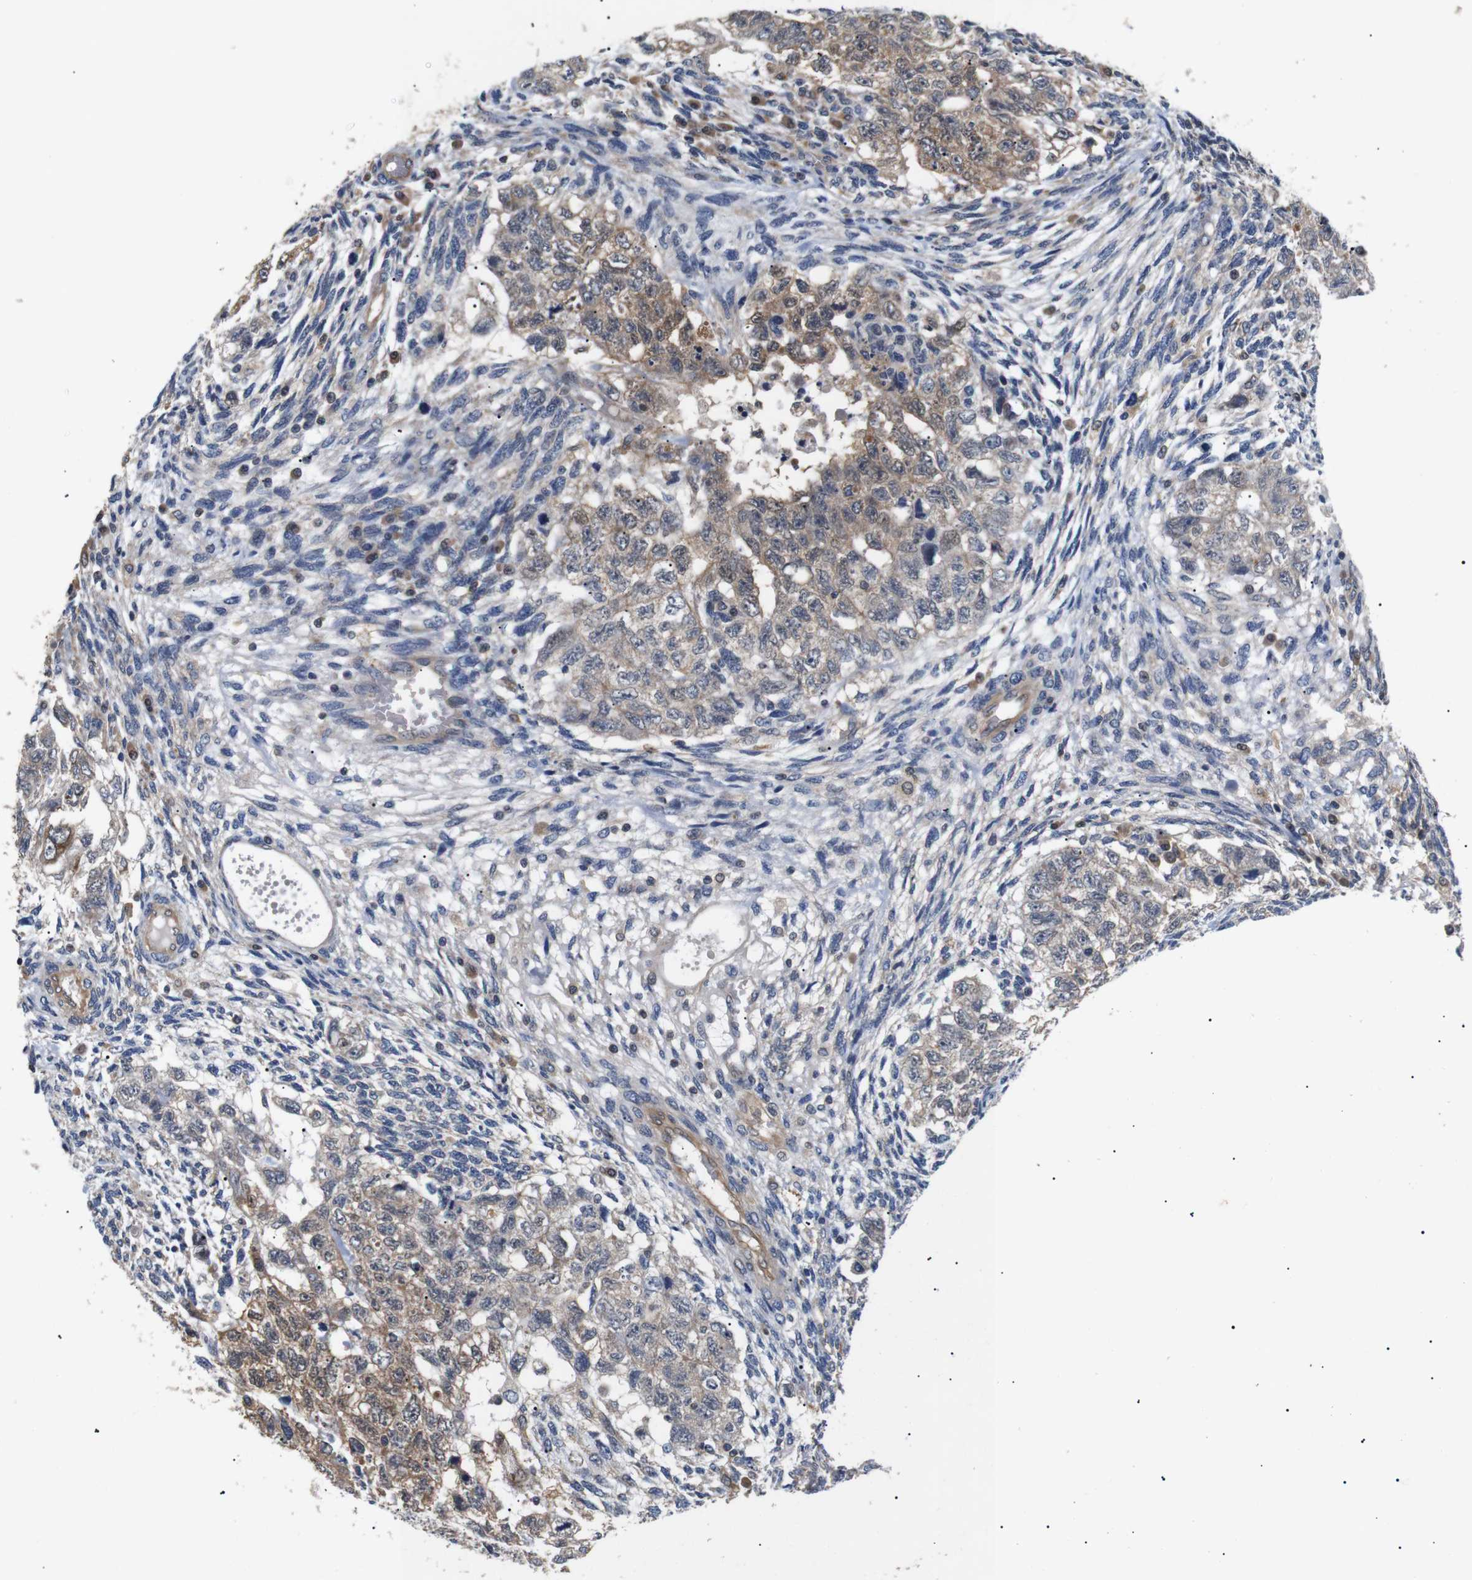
{"staining": {"intensity": "weak", "quantity": ">75%", "location": "cytoplasmic/membranous"}, "tissue": "testis cancer", "cell_type": "Tumor cells", "image_type": "cancer", "snomed": [{"axis": "morphology", "description": "Normal tissue, NOS"}, {"axis": "morphology", "description": "Carcinoma, Embryonal, NOS"}, {"axis": "topography", "description": "Testis"}], "caption": "Embryonal carcinoma (testis) stained with a protein marker demonstrates weak staining in tumor cells.", "gene": "DDR1", "patient": {"sex": "male", "age": 36}}